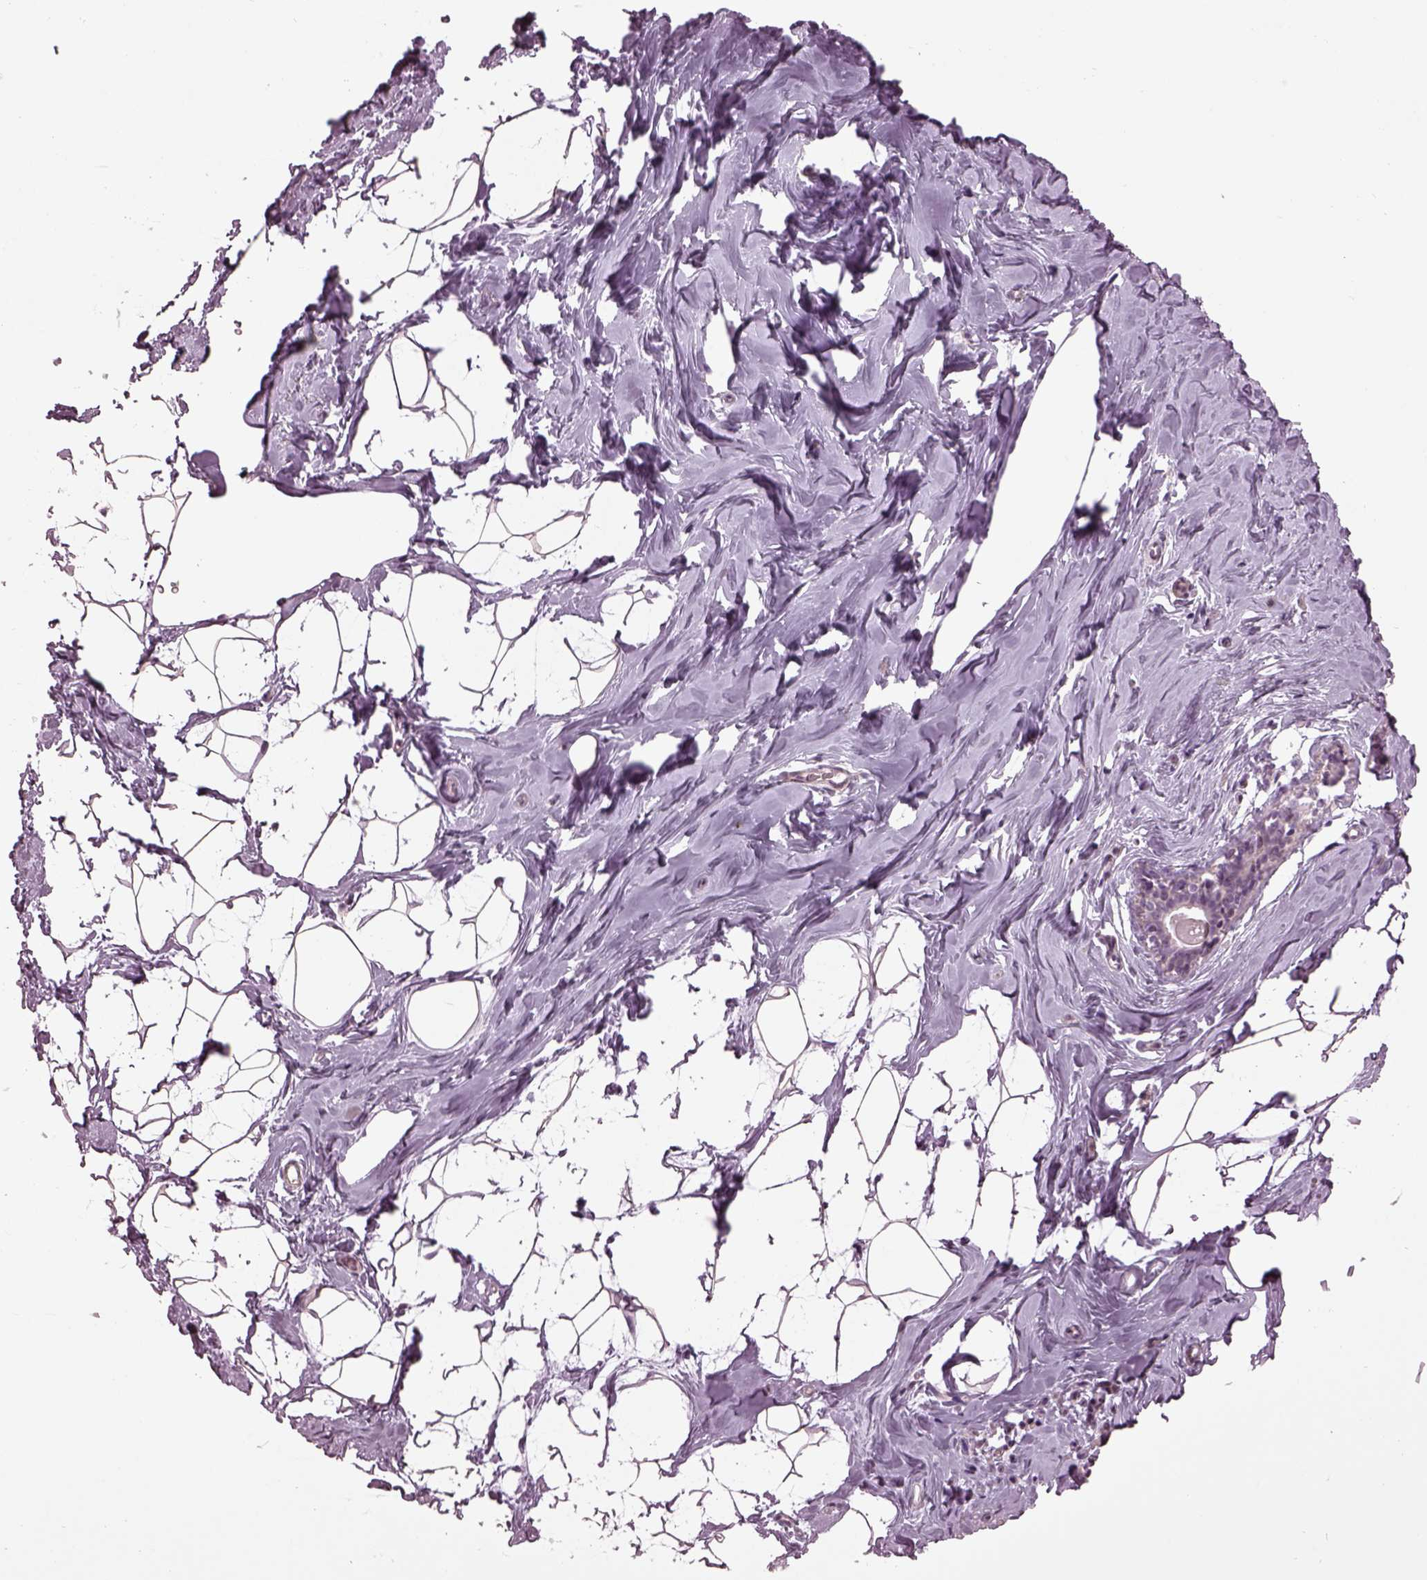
{"staining": {"intensity": "negative", "quantity": "none", "location": "none"}, "tissue": "breast", "cell_type": "Adipocytes", "image_type": "normal", "snomed": [{"axis": "morphology", "description": "Normal tissue, NOS"}, {"axis": "topography", "description": "Breast"}], "caption": "Immunohistochemistry (IHC) photomicrograph of unremarkable breast stained for a protein (brown), which exhibits no staining in adipocytes.", "gene": "GAL", "patient": {"sex": "female", "age": 32}}